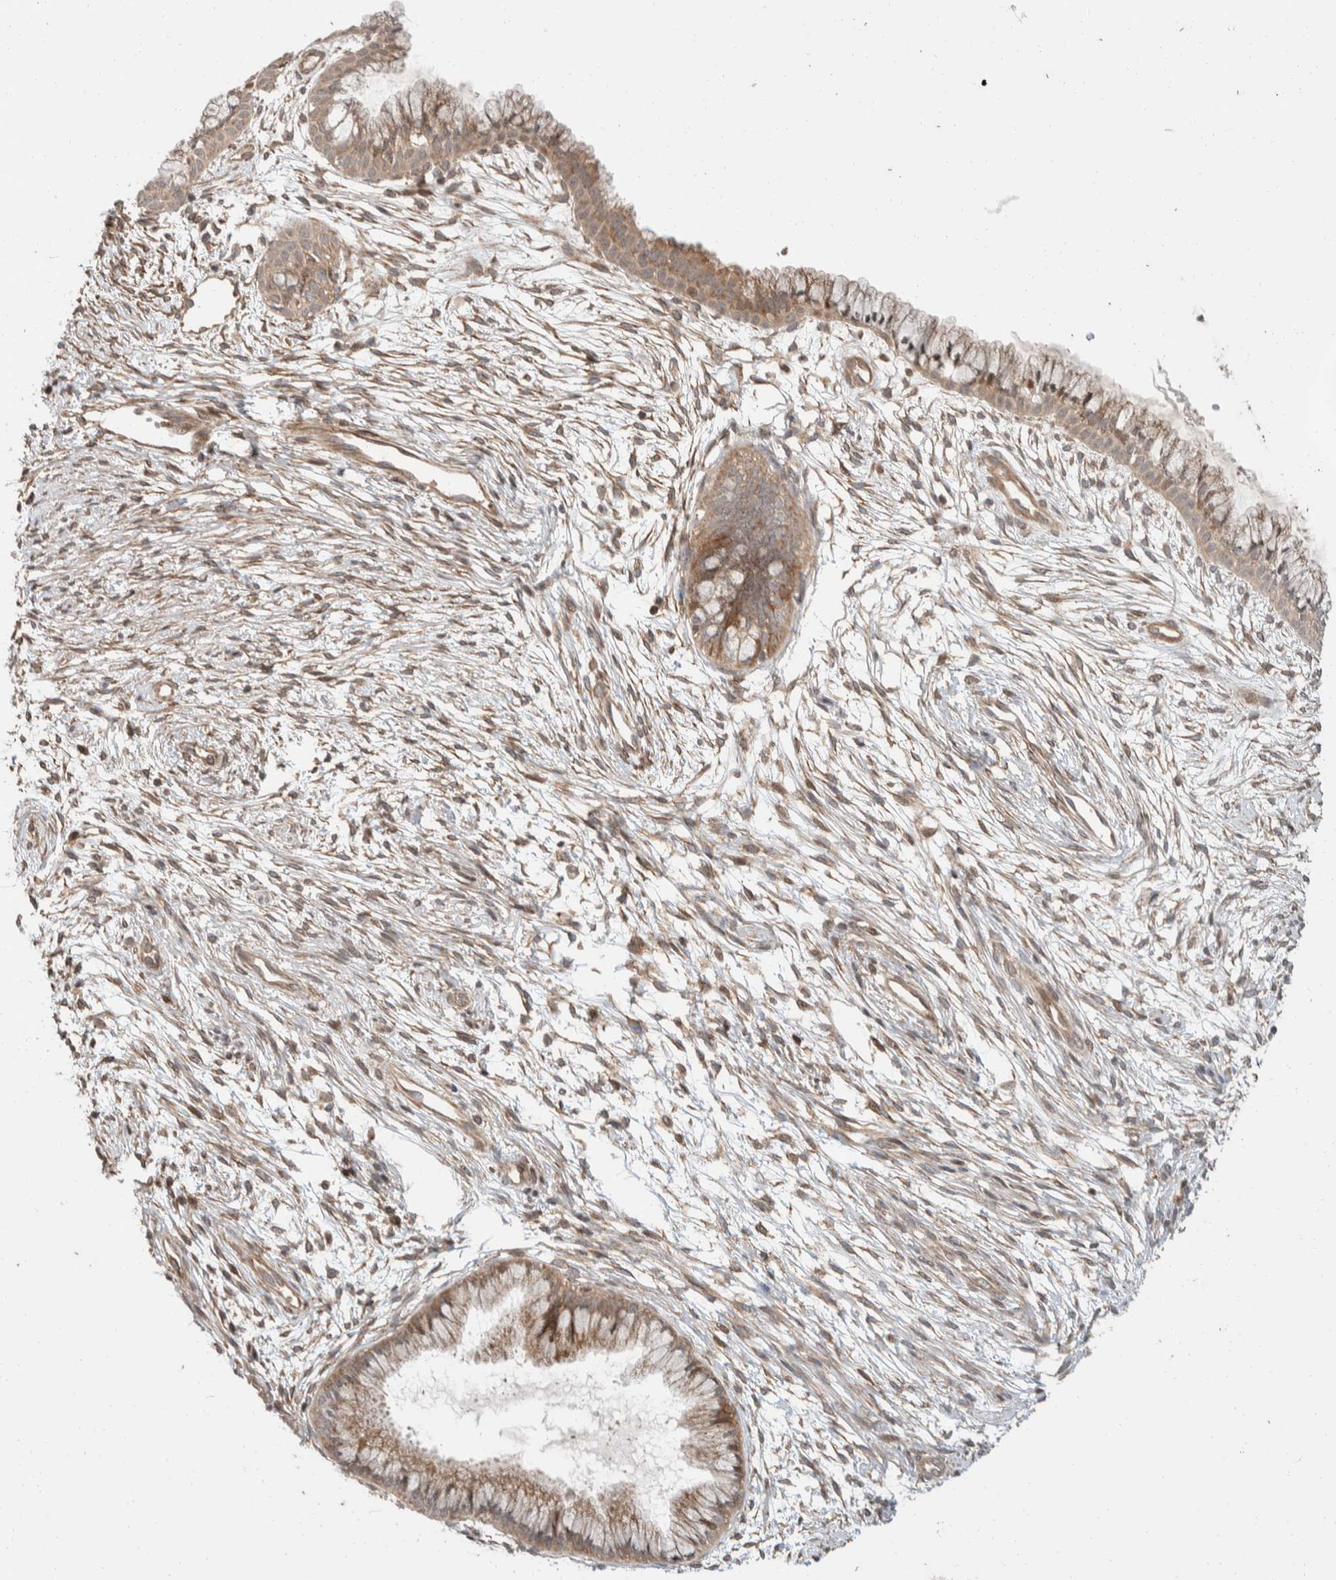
{"staining": {"intensity": "moderate", "quantity": ">75%", "location": "cytoplasmic/membranous"}, "tissue": "cervix", "cell_type": "Glandular cells", "image_type": "normal", "snomed": [{"axis": "morphology", "description": "Normal tissue, NOS"}, {"axis": "topography", "description": "Cervix"}], "caption": "Glandular cells show moderate cytoplasmic/membranous expression in approximately >75% of cells in unremarkable cervix.", "gene": "ERC1", "patient": {"sex": "female", "age": 39}}